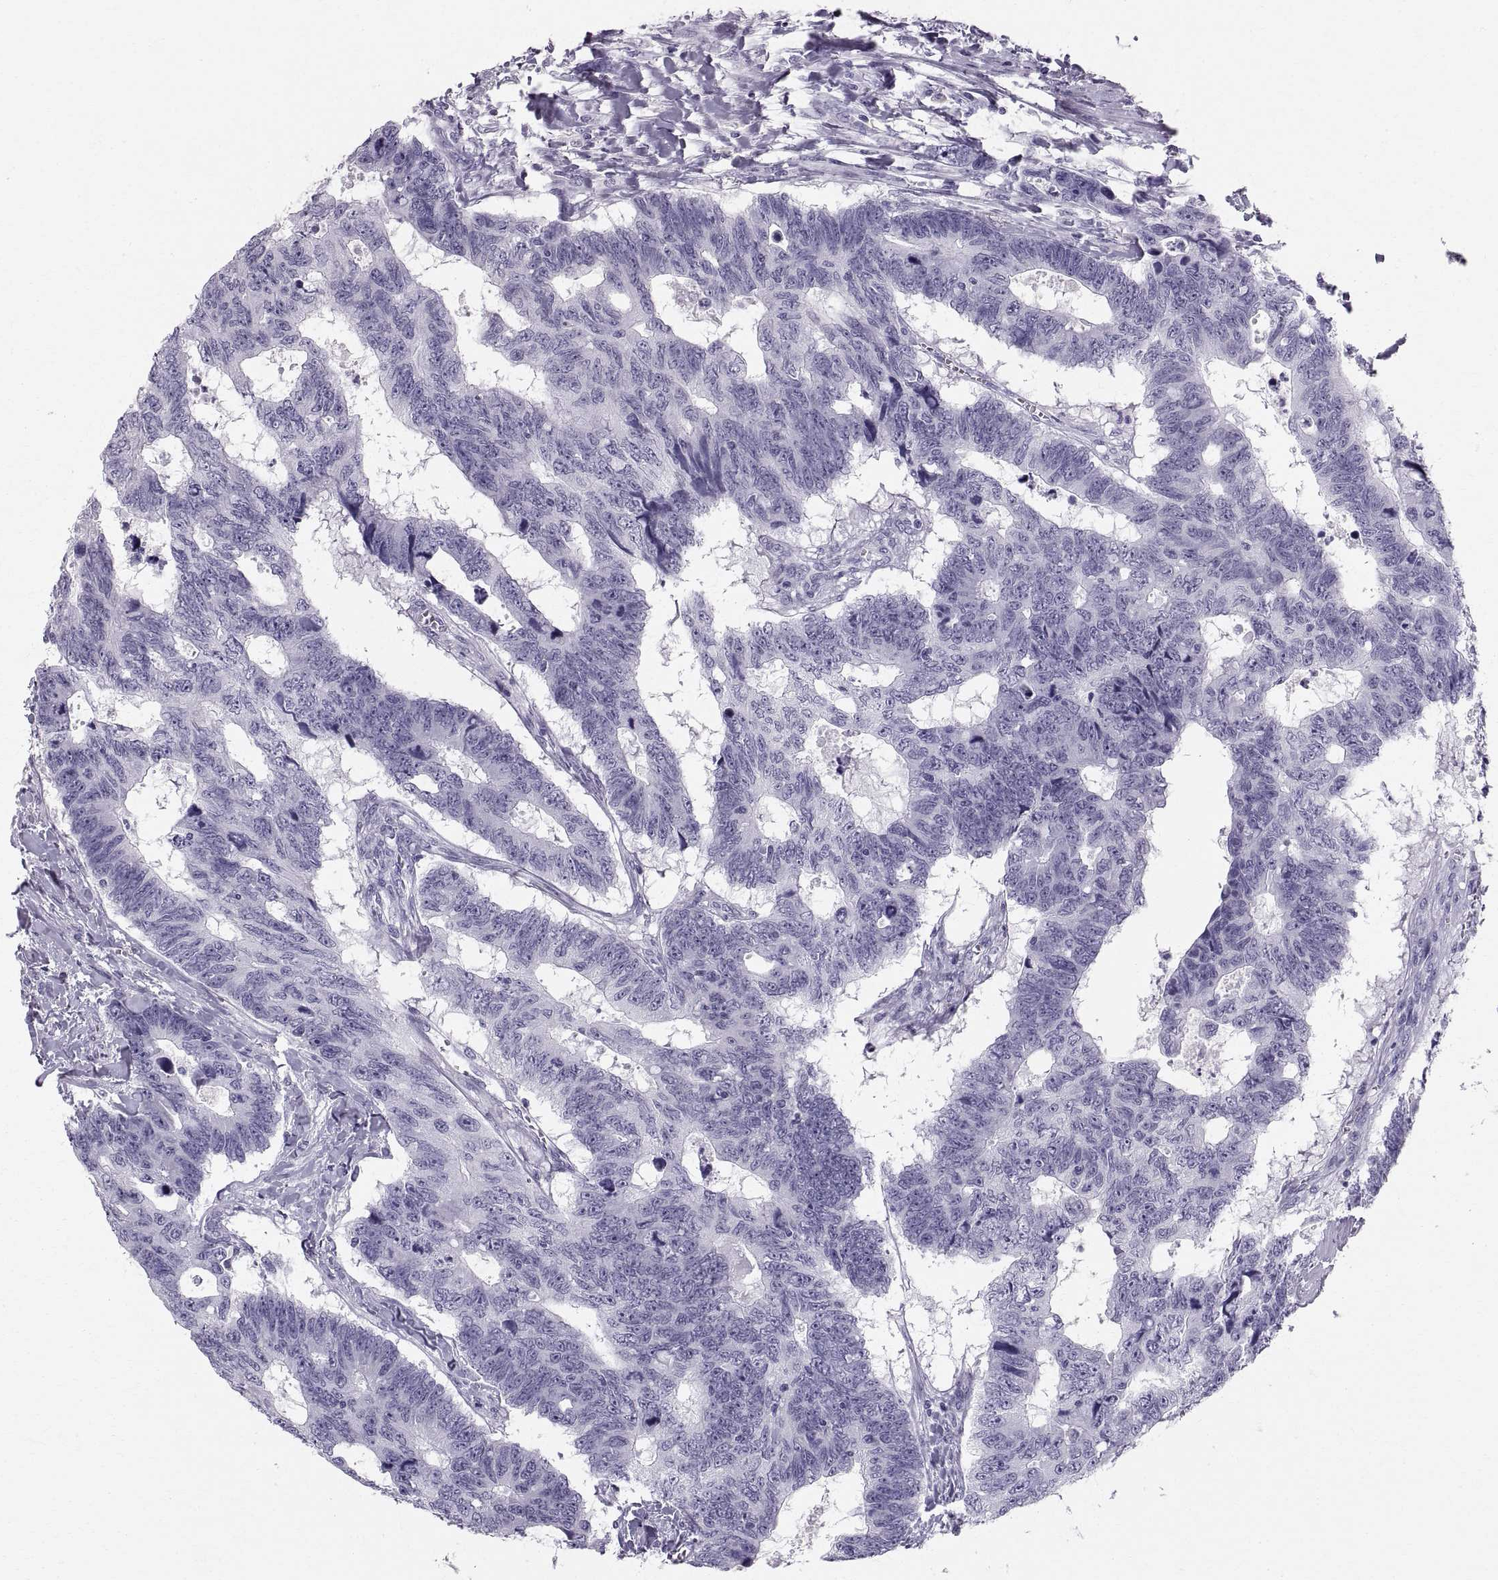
{"staining": {"intensity": "negative", "quantity": "none", "location": "none"}, "tissue": "colorectal cancer", "cell_type": "Tumor cells", "image_type": "cancer", "snomed": [{"axis": "morphology", "description": "Adenocarcinoma, NOS"}, {"axis": "topography", "description": "Colon"}], "caption": "This is an IHC photomicrograph of colorectal adenocarcinoma. There is no positivity in tumor cells.", "gene": "SLC22A6", "patient": {"sex": "female", "age": 77}}